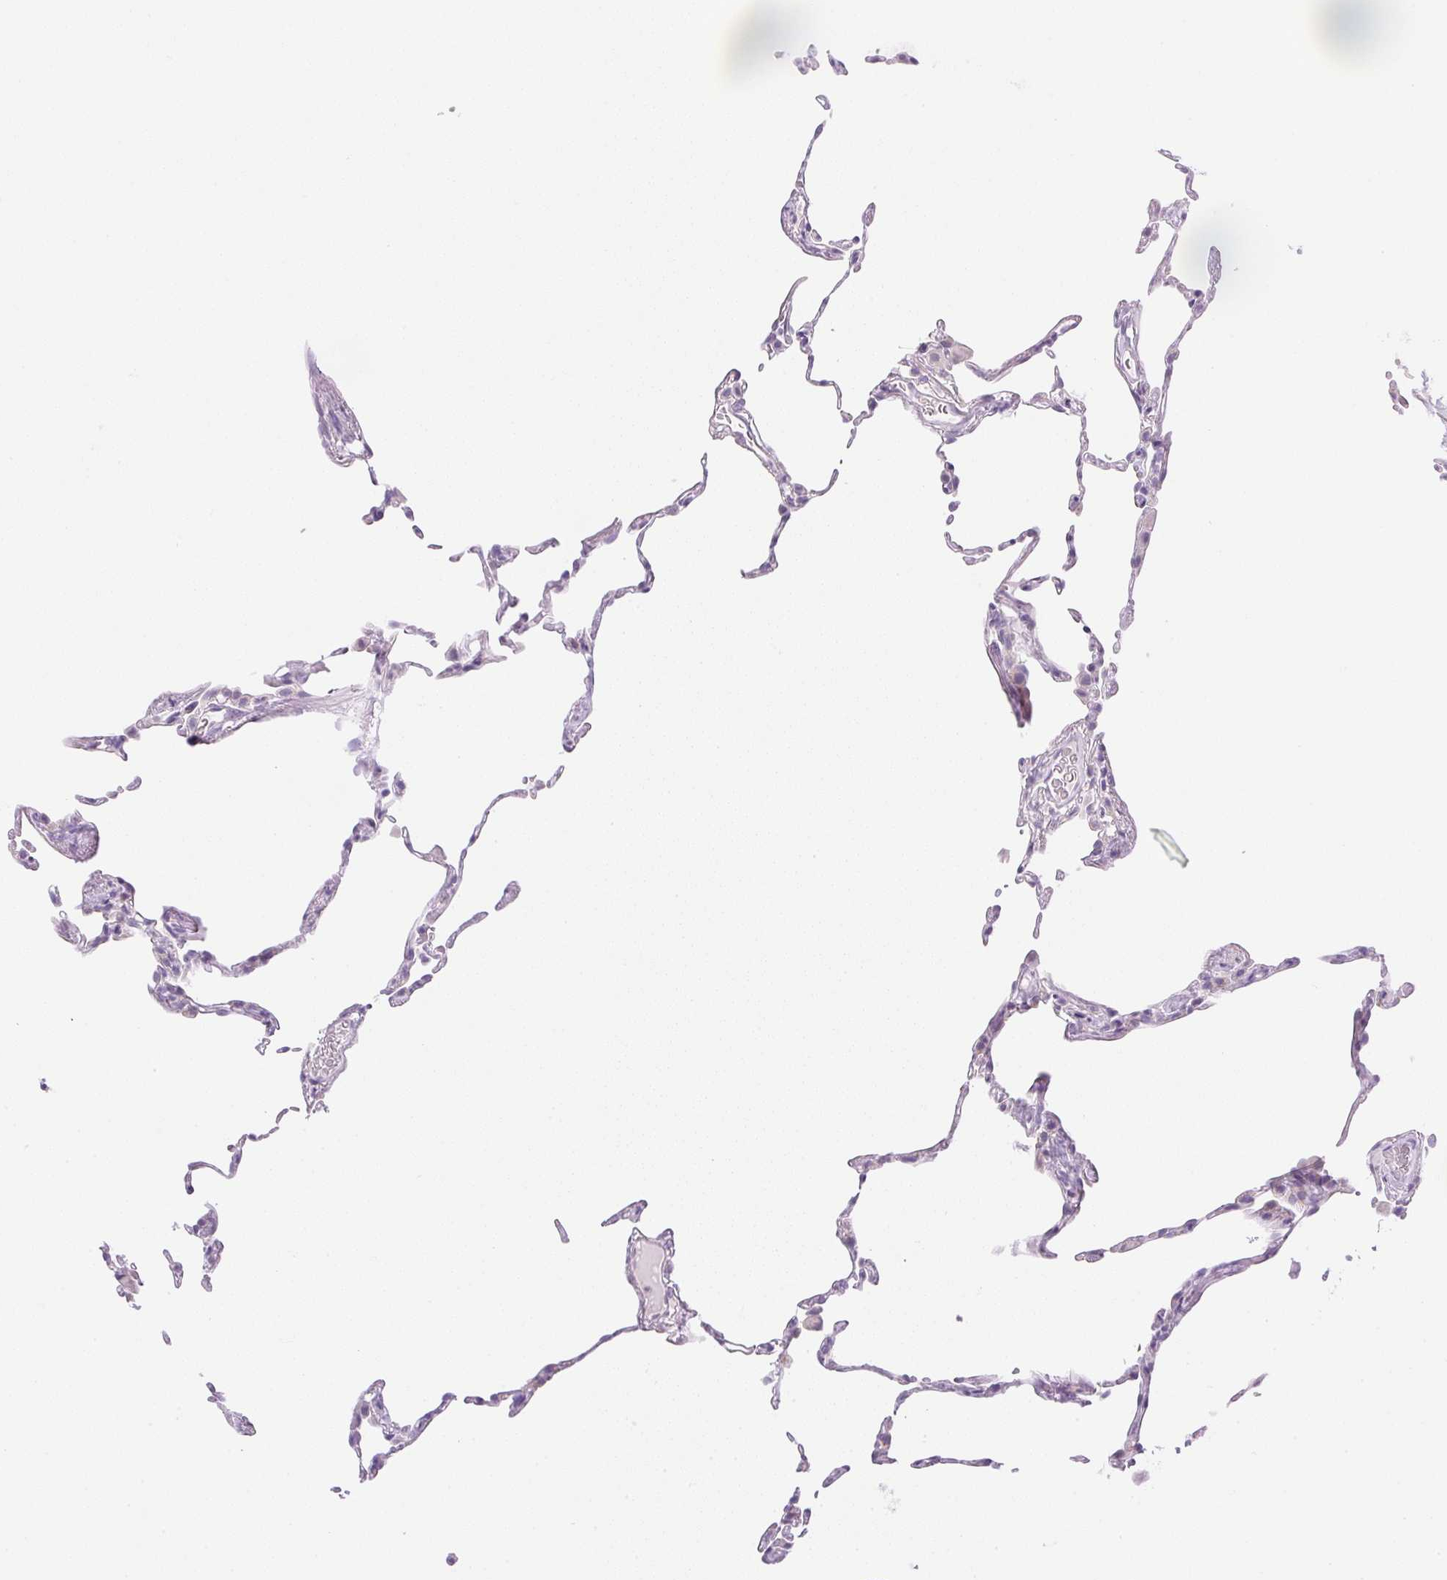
{"staining": {"intensity": "negative", "quantity": "none", "location": "none"}, "tissue": "lung", "cell_type": "Alveolar cells", "image_type": "normal", "snomed": [{"axis": "morphology", "description": "Normal tissue, NOS"}, {"axis": "topography", "description": "Lung"}], "caption": "High power microscopy image of an immunohistochemistry (IHC) histopathology image of unremarkable lung, revealing no significant expression in alveolar cells. The staining is performed using DAB brown chromogen with nuclei counter-stained in using hematoxylin.", "gene": "CTRL", "patient": {"sex": "female", "age": 57}}